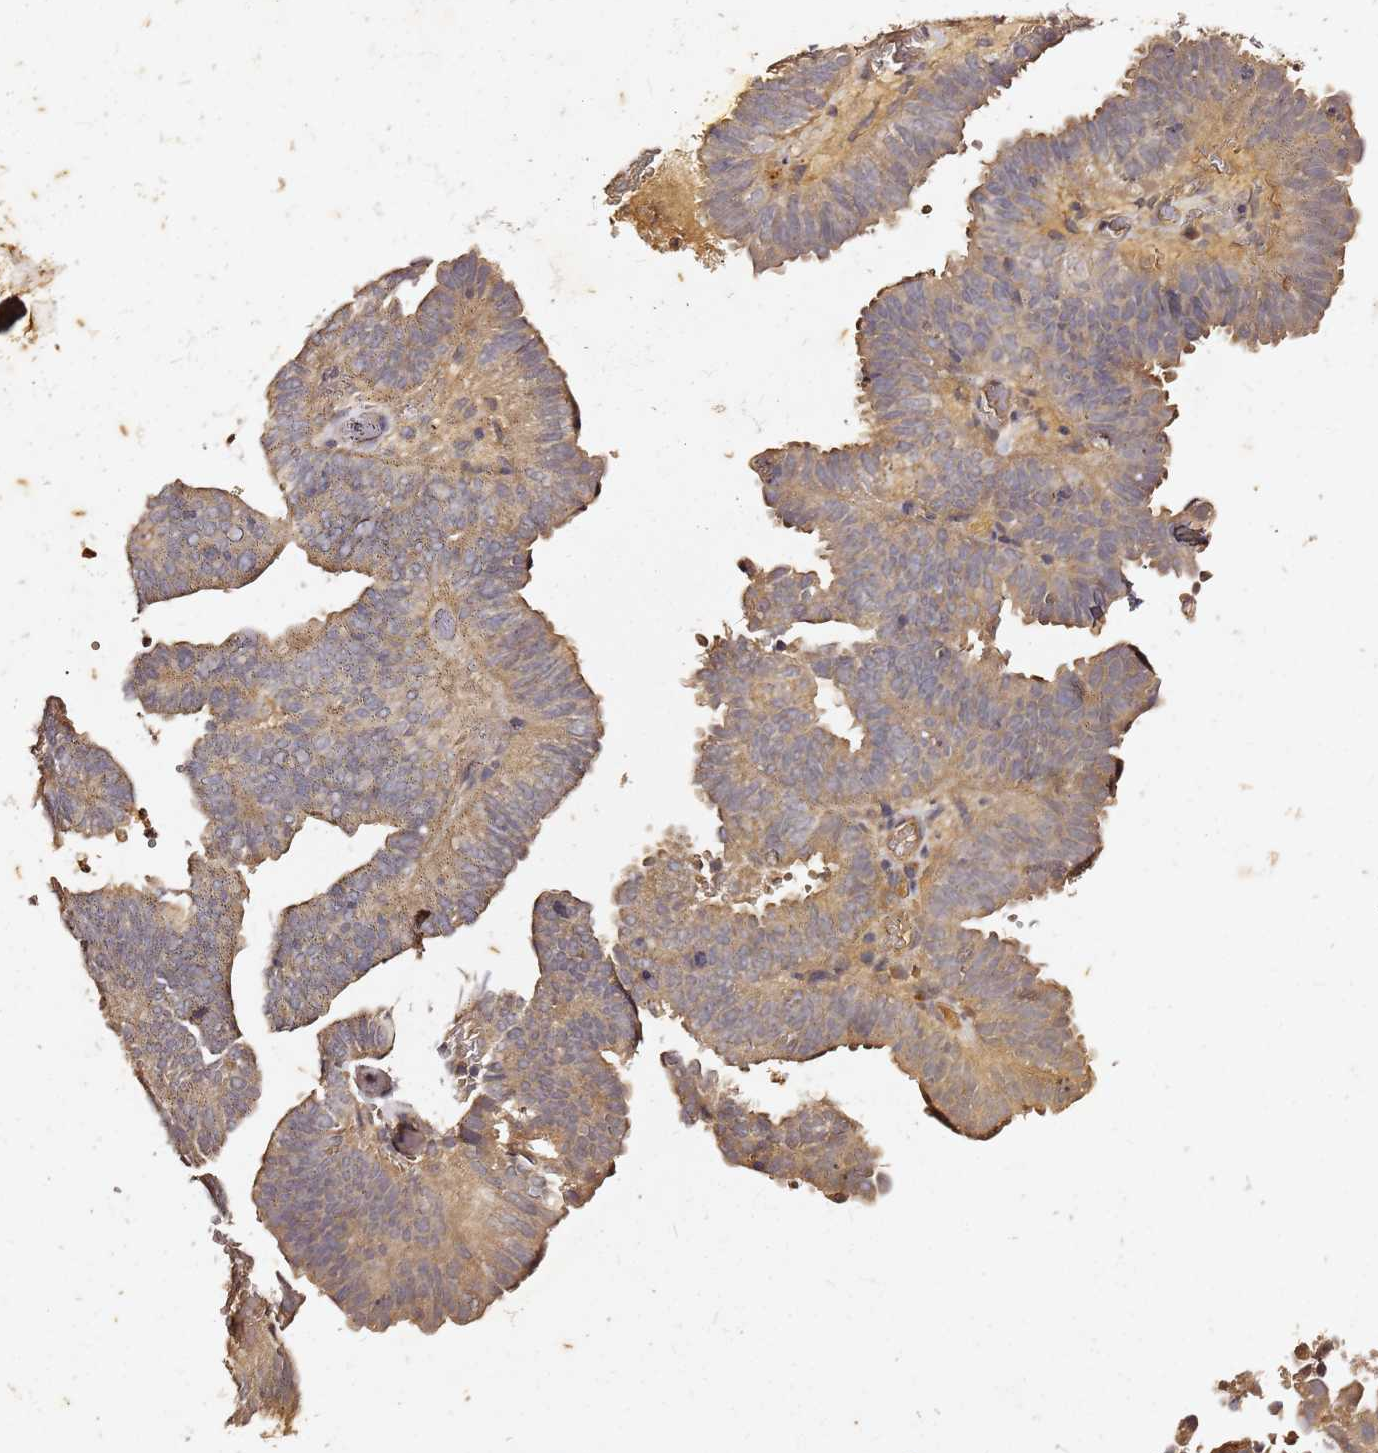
{"staining": {"intensity": "weak", "quantity": ">75%", "location": "cytoplasmic/membranous"}, "tissue": "endometrial cancer", "cell_type": "Tumor cells", "image_type": "cancer", "snomed": [{"axis": "morphology", "description": "Adenocarcinoma, NOS"}, {"axis": "topography", "description": "Uterus"}], "caption": "A brown stain shows weak cytoplasmic/membranous expression of a protein in endometrial adenocarcinoma tumor cells.", "gene": "C6orf136", "patient": {"sex": "female", "age": 77}}